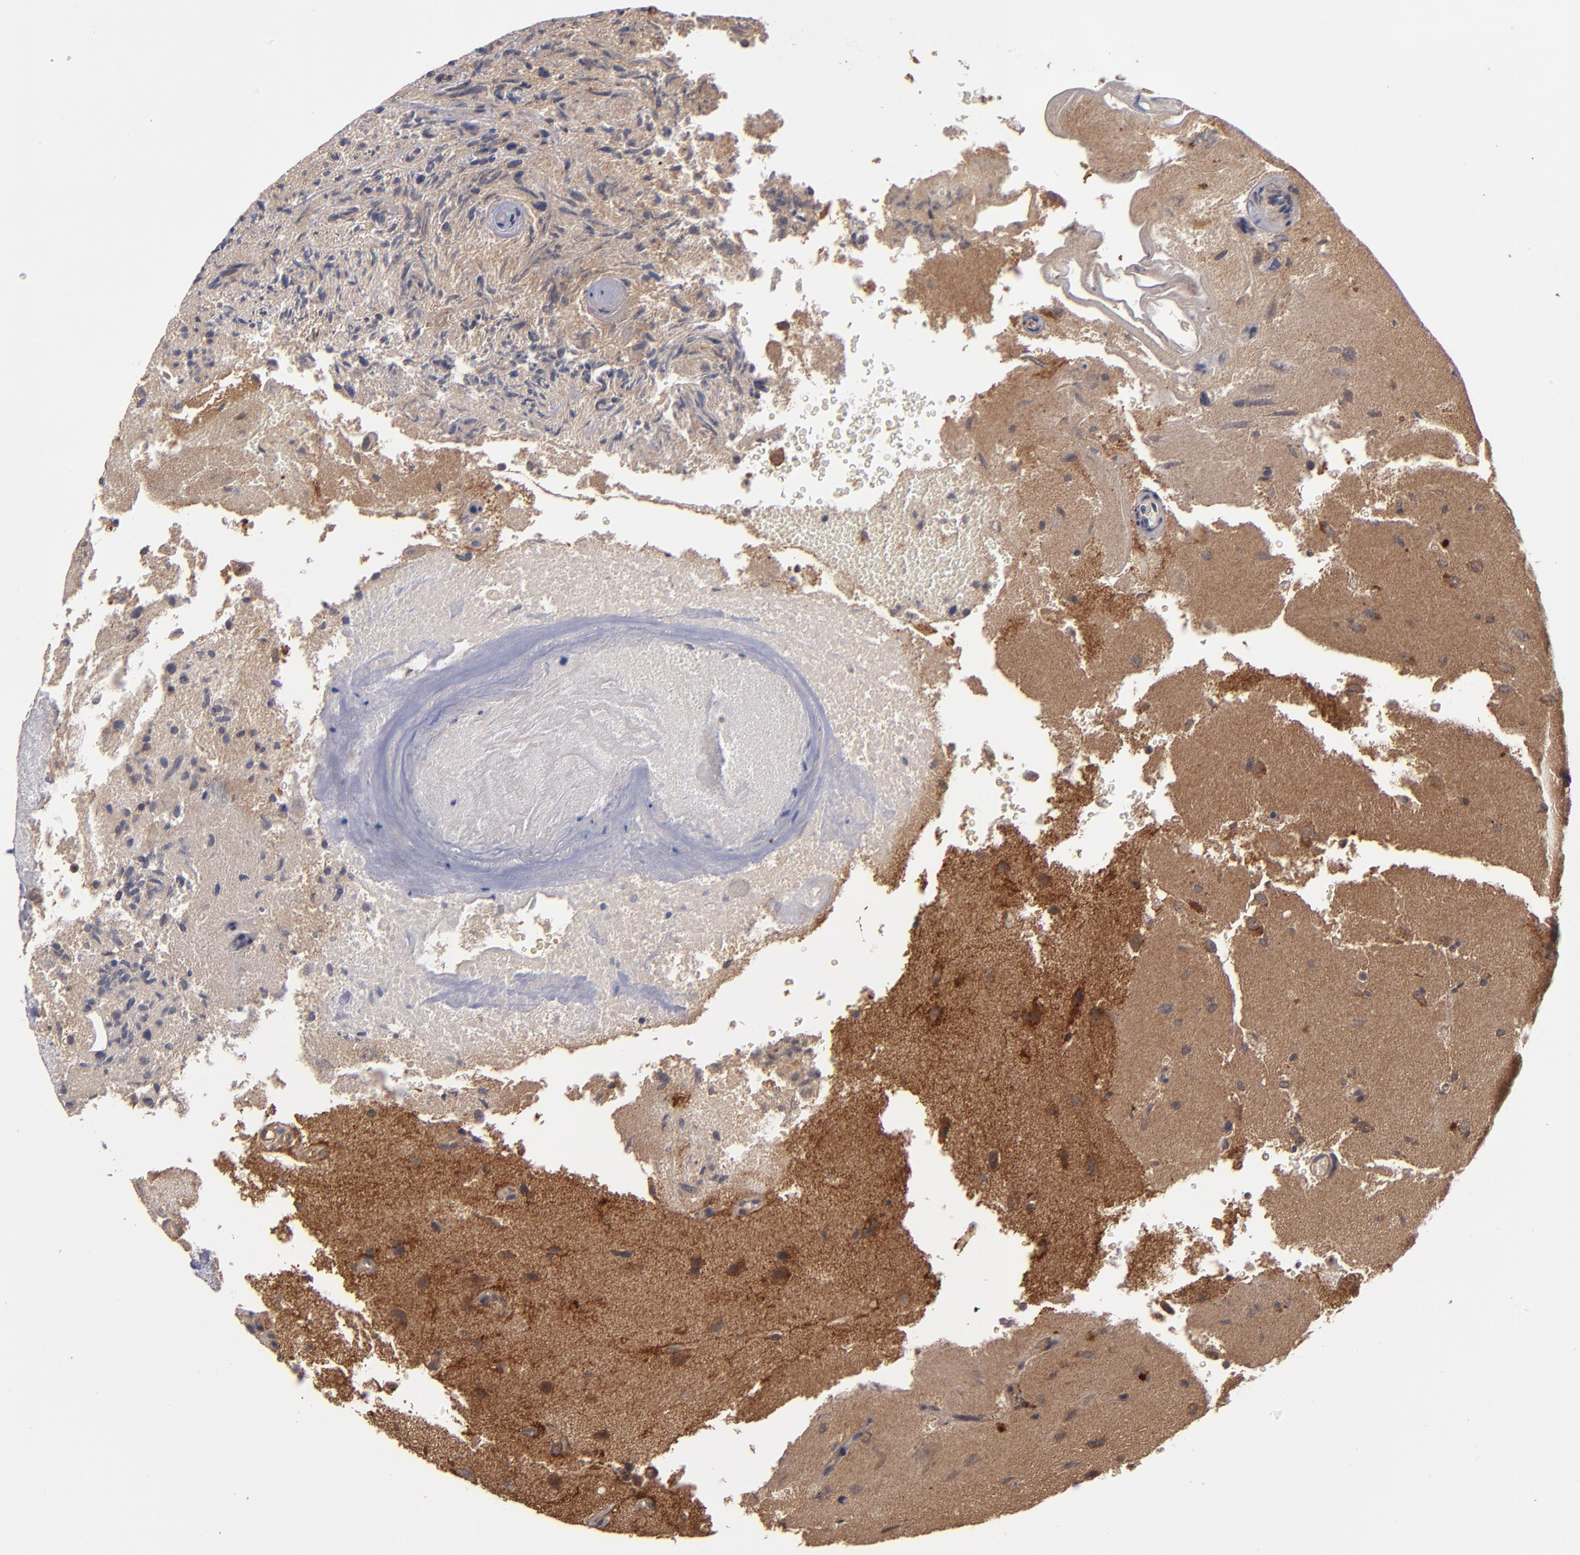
{"staining": {"intensity": "negative", "quantity": "none", "location": "none"}, "tissue": "glioma", "cell_type": "Tumor cells", "image_type": "cancer", "snomed": [{"axis": "morphology", "description": "Normal tissue, NOS"}, {"axis": "morphology", "description": "Glioma, malignant, High grade"}, {"axis": "topography", "description": "Cerebral cortex"}], "caption": "Immunohistochemistry (IHC) image of human glioma stained for a protein (brown), which exhibits no staining in tumor cells. (DAB immunohistochemistry (IHC) visualized using brightfield microscopy, high magnification).", "gene": "BDKRB1", "patient": {"sex": "male", "age": 75}}